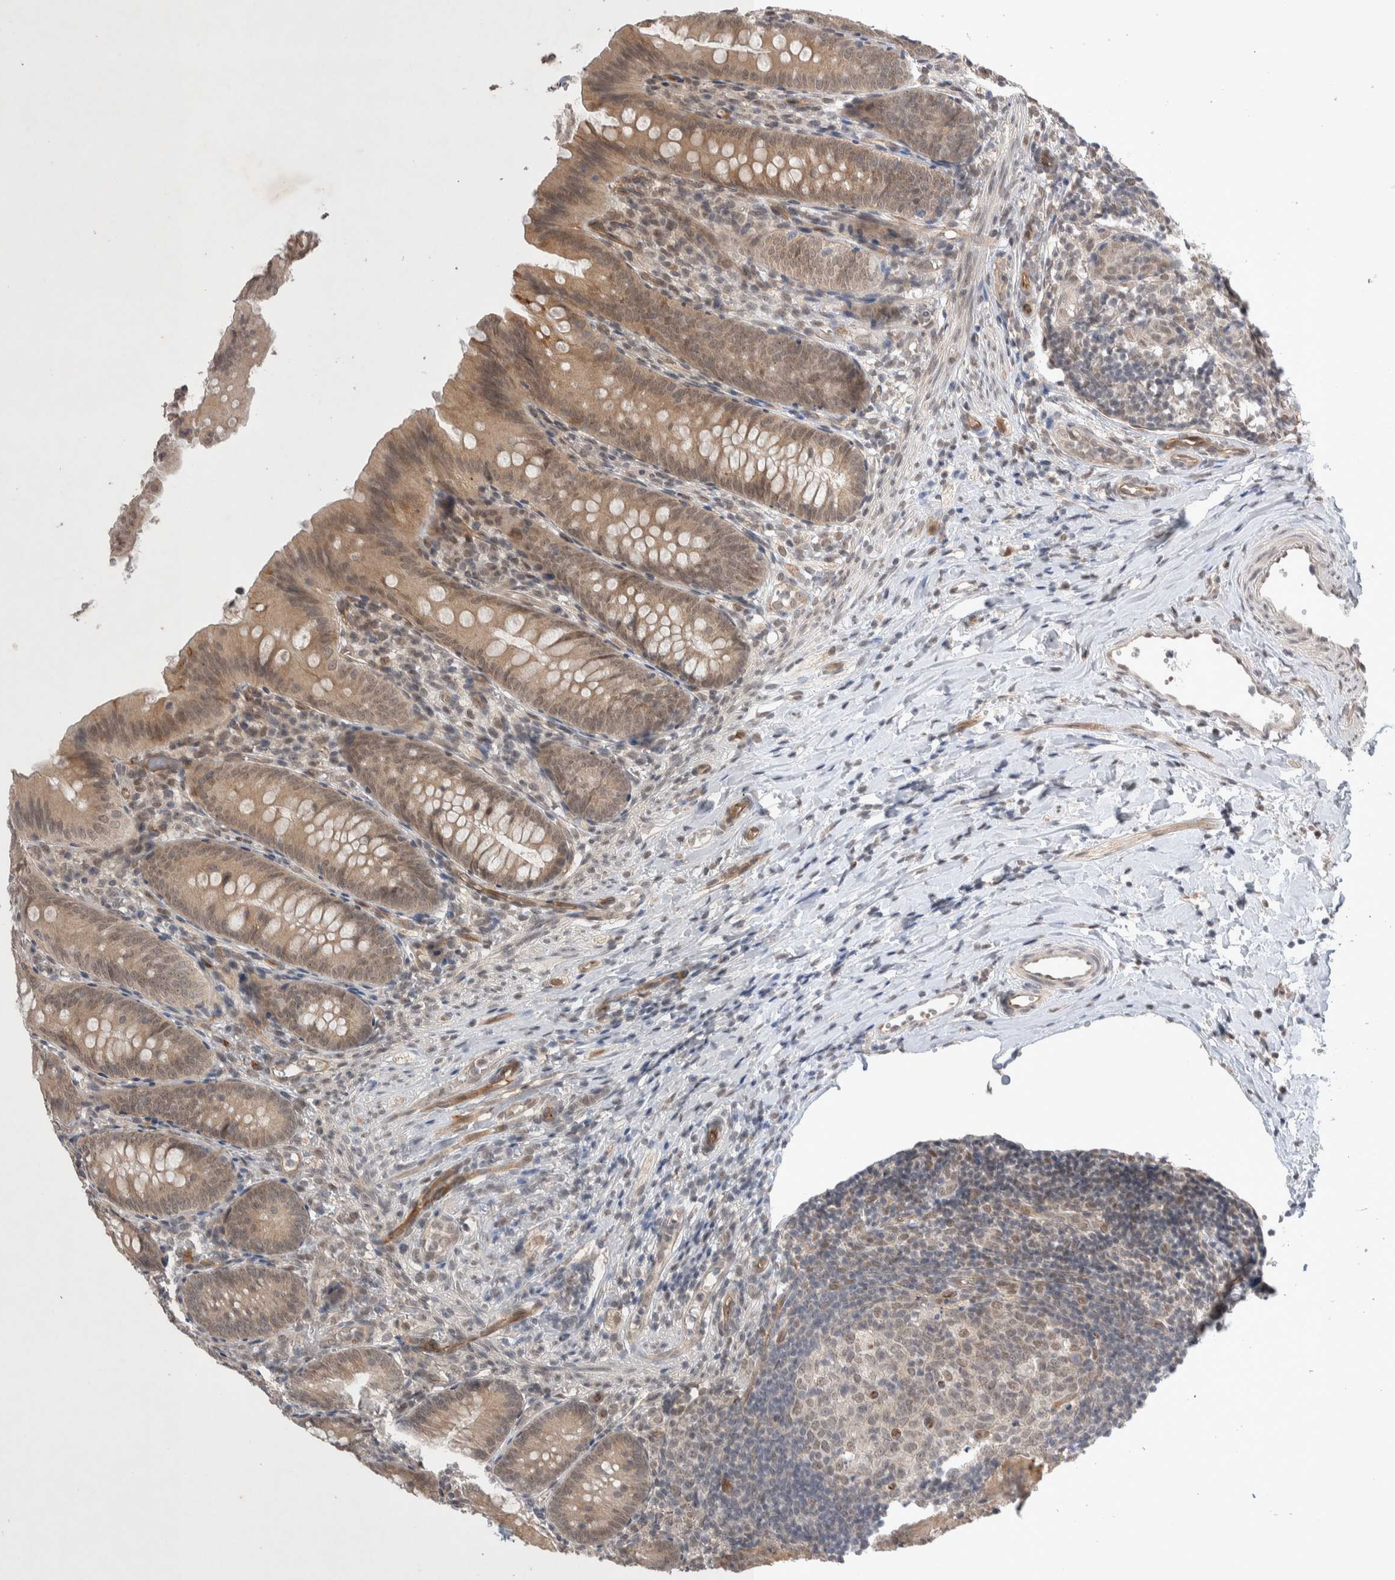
{"staining": {"intensity": "moderate", "quantity": ">75%", "location": "cytoplasmic/membranous,nuclear"}, "tissue": "appendix", "cell_type": "Glandular cells", "image_type": "normal", "snomed": [{"axis": "morphology", "description": "Normal tissue, NOS"}, {"axis": "topography", "description": "Appendix"}], "caption": "Benign appendix reveals moderate cytoplasmic/membranous,nuclear expression in approximately >75% of glandular cells, visualized by immunohistochemistry. (Stains: DAB in brown, nuclei in blue, Microscopy: brightfield microscopy at high magnification).", "gene": "ZNF704", "patient": {"sex": "male", "age": 1}}